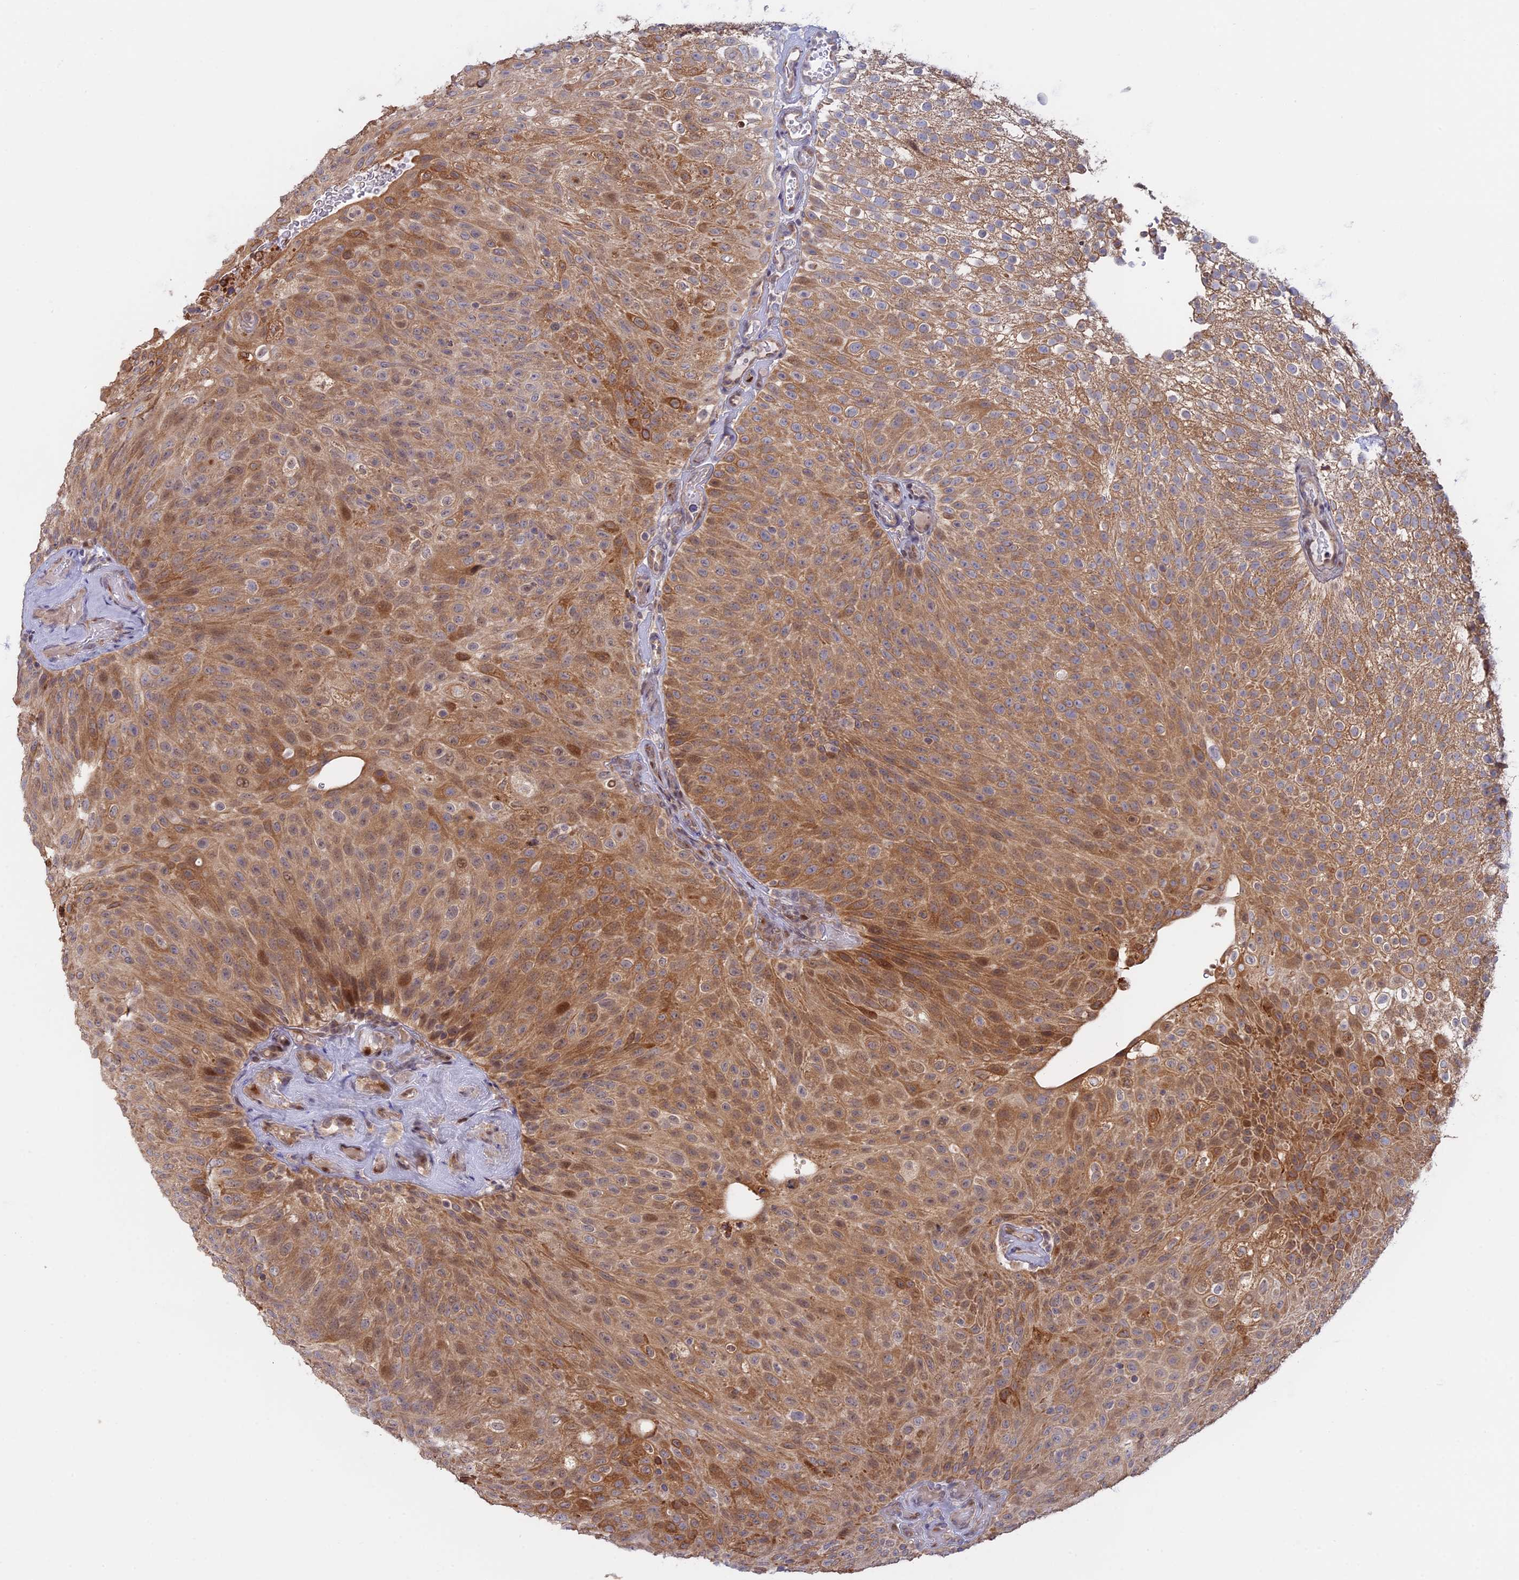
{"staining": {"intensity": "moderate", "quantity": ">75%", "location": "cytoplasmic/membranous,nuclear"}, "tissue": "urothelial cancer", "cell_type": "Tumor cells", "image_type": "cancer", "snomed": [{"axis": "morphology", "description": "Urothelial carcinoma, Low grade"}, {"axis": "topography", "description": "Urinary bladder"}], "caption": "Protein expression by immunohistochemistry (IHC) exhibits moderate cytoplasmic/membranous and nuclear positivity in approximately >75% of tumor cells in urothelial carcinoma (low-grade). Nuclei are stained in blue.", "gene": "GSKIP", "patient": {"sex": "male", "age": 78}}